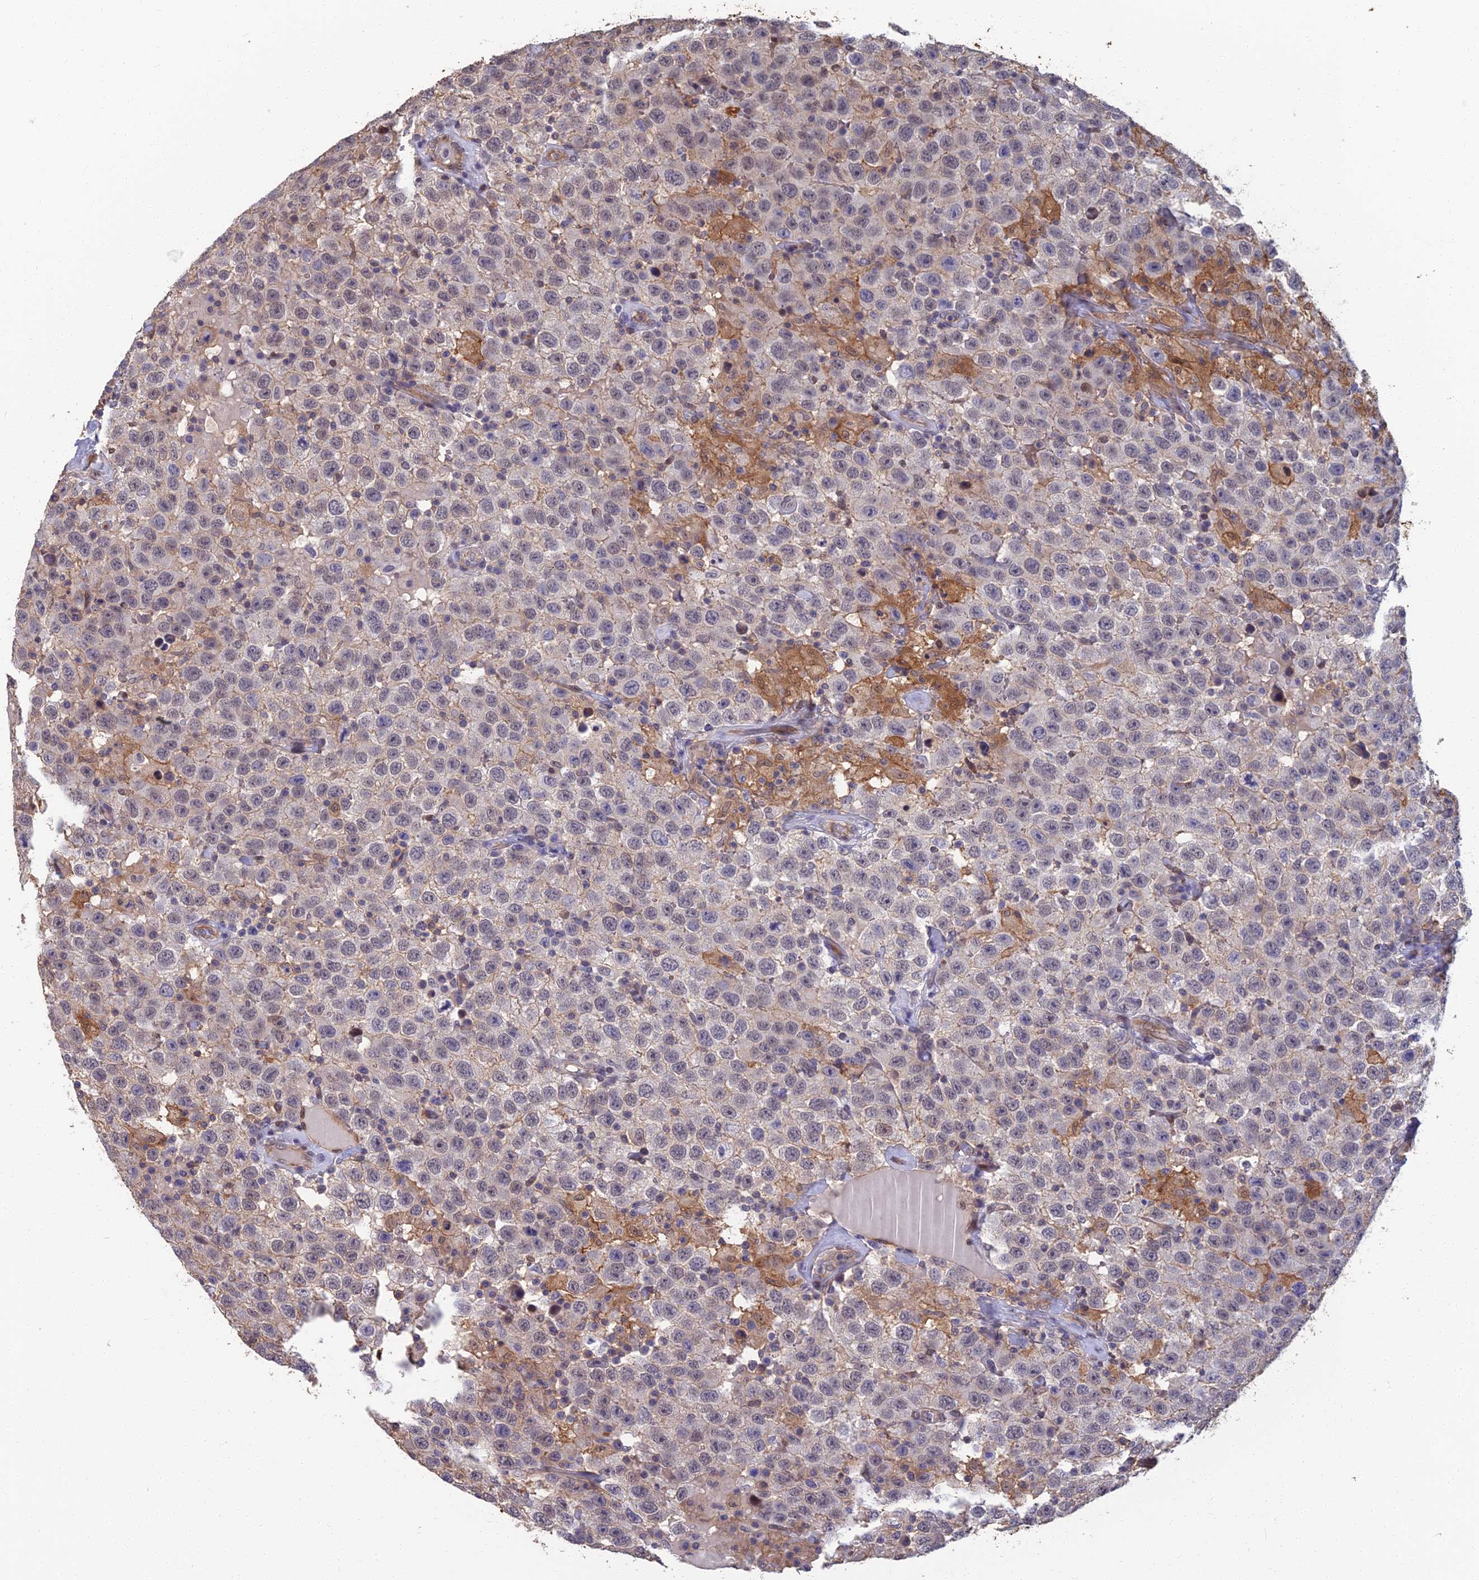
{"staining": {"intensity": "negative", "quantity": "none", "location": "none"}, "tissue": "testis cancer", "cell_type": "Tumor cells", "image_type": "cancer", "snomed": [{"axis": "morphology", "description": "Seminoma, NOS"}, {"axis": "topography", "description": "Testis"}], "caption": "Histopathology image shows no protein positivity in tumor cells of testis cancer (seminoma) tissue. The staining is performed using DAB (3,3'-diaminobenzidine) brown chromogen with nuclei counter-stained in using hematoxylin.", "gene": "LRRN3", "patient": {"sex": "male", "age": 41}}